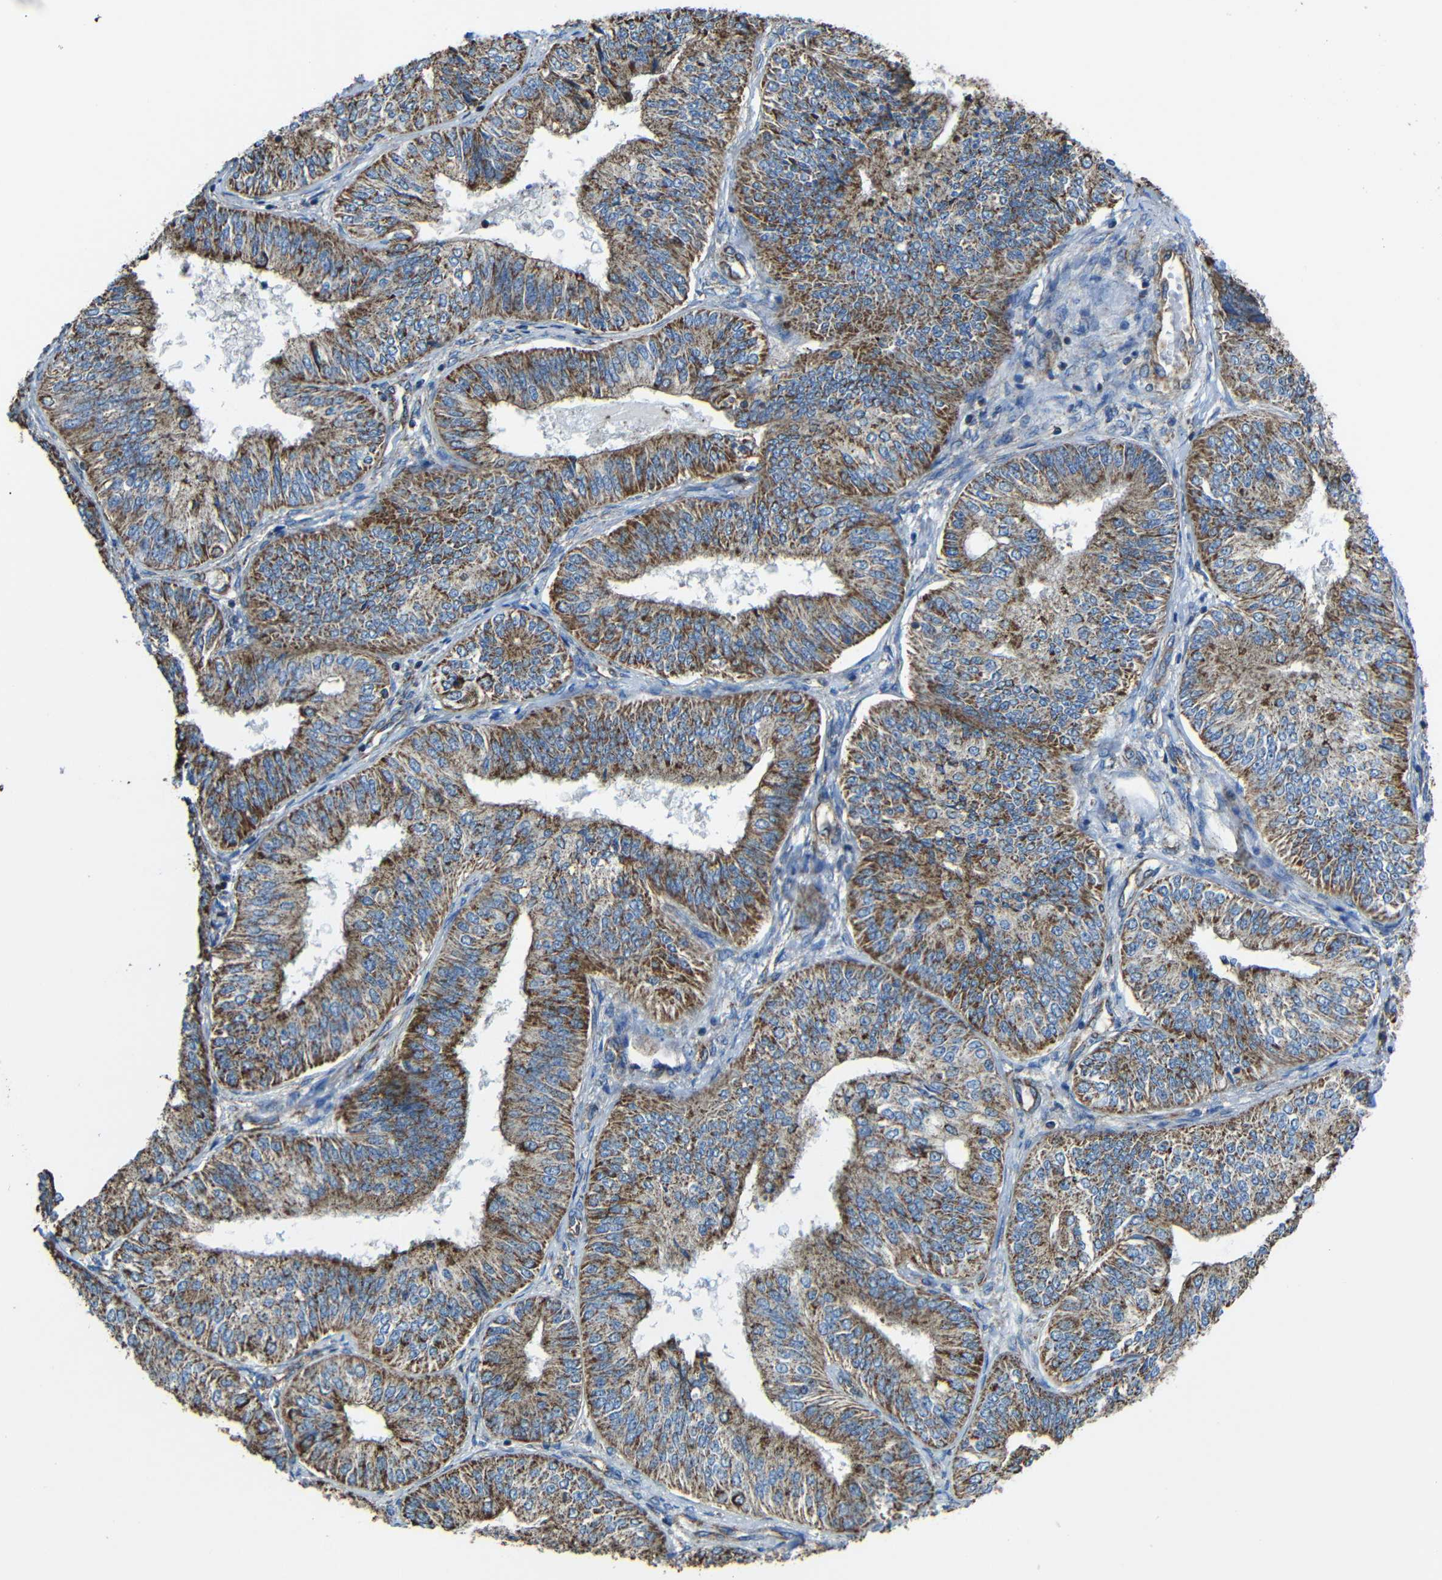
{"staining": {"intensity": "strong", "quantity": ">75%", "location": "cytoplasmic/membranous"}, "tissue": "endometrial cancer", "cell_type": "Tumor cells", "image_type": "cancer", "snomed": [{"axis": "morphology", "description": "Adenocarcinoma, NOS"}, {"axis": "topography", "description": "Endometrium"}], "caption": "DAB immunohistochemical staining of human endometrial cancer displays strong cytoplasmic/membranous protein staining in approximately >75% of tumor cells. The staining is performed using DAB brown chromogen to label protein expression. The nuclei are counter-stained blue using hematoxylin.", "gene": "INTS6L", "patient": {"sex": "female", "age": 58}}